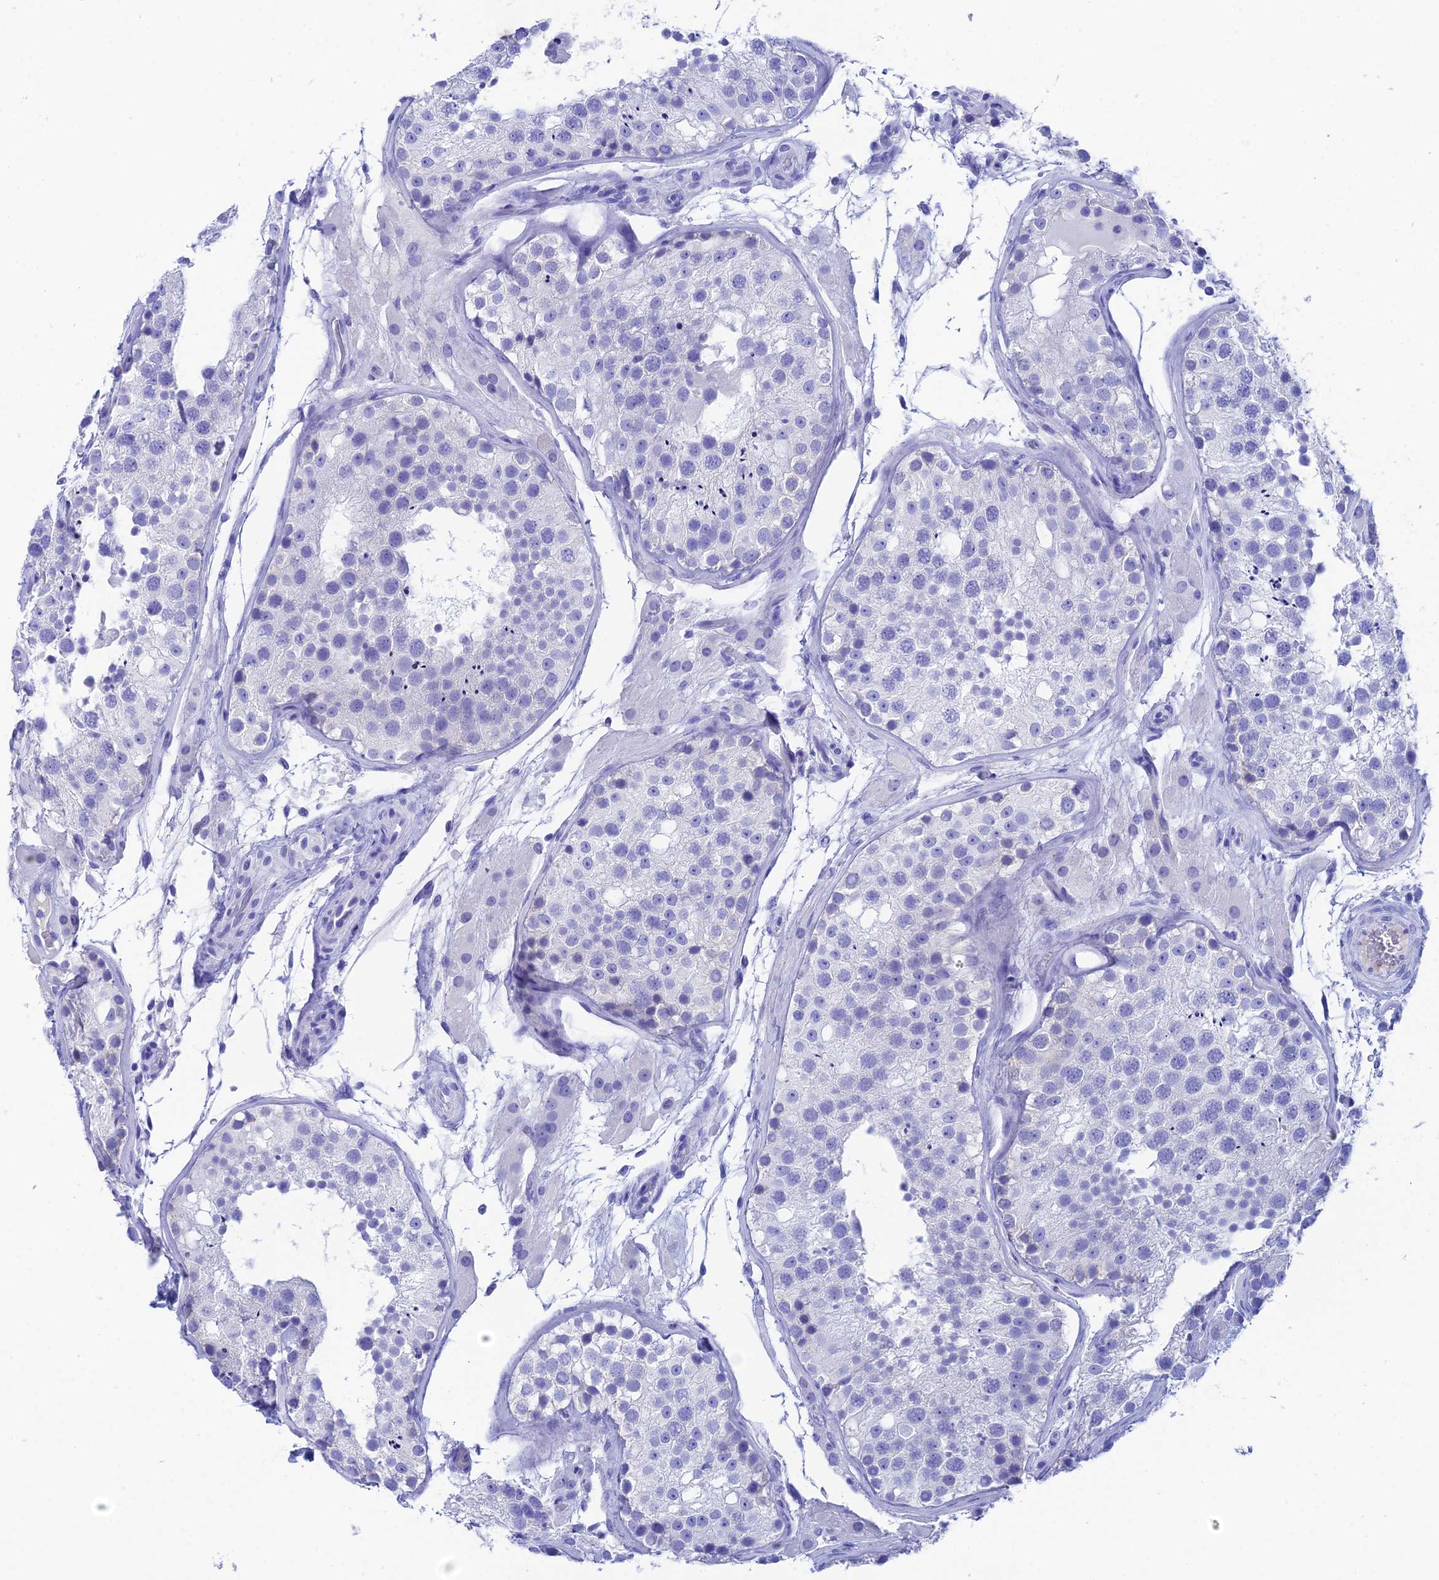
{"staining": {"intensity": "negative", "quantity": "none", "location": "none"}, "tissue": "testis", "cell_type": "Cells in seminiferous ducts", "image_type": "normal", "snomed": [{"axis": "morphology", "description": "Normal tissue, NOS"}, {"axis": "topography", "description": "Testis"}], "caption": "IHC of benign human testis demonstrates no staining in cells in seminiferous ducts. (DAB immunohistochemistry, high magnification).", "gene": "REG1A", "patient": {"sex": "male", "age": 26}}